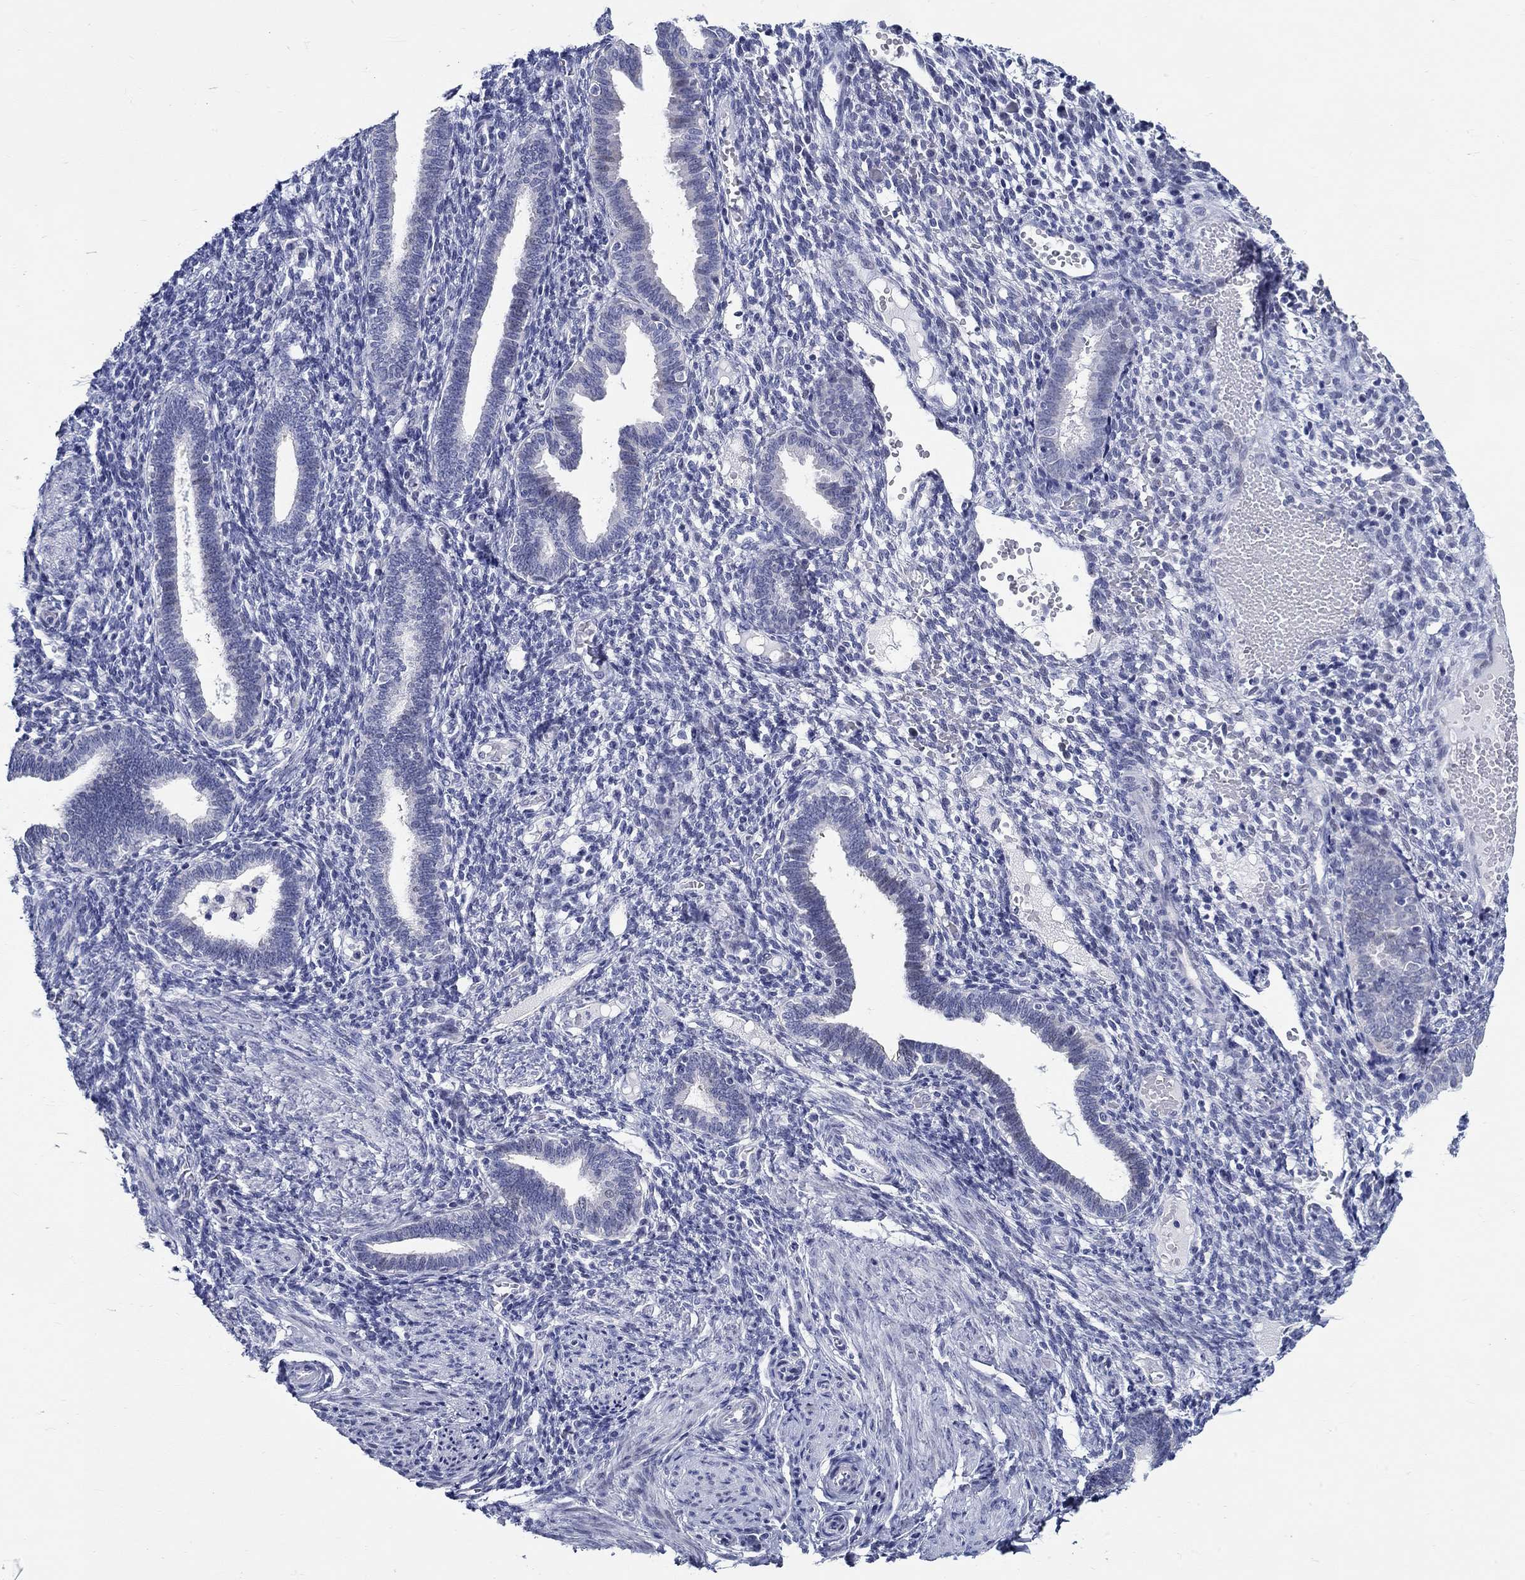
{"staining": {"intensity": "negative", "quantity": "none", "location": "none"}, "tissue": "endometrium", "cell_type": "Cells in endometrial stroma", "image_type": "normal", "snomed": [{"axis": "morphology", "description": "Normal tissue, NOS"}, {"axis": "topography", "description": "Endometrium"}], "caption": "Cells in endometrial stroma show no significant staining in normal endometrium.", "gene": "CRYGS", "patient": {"sex": "female", "age": 42}}